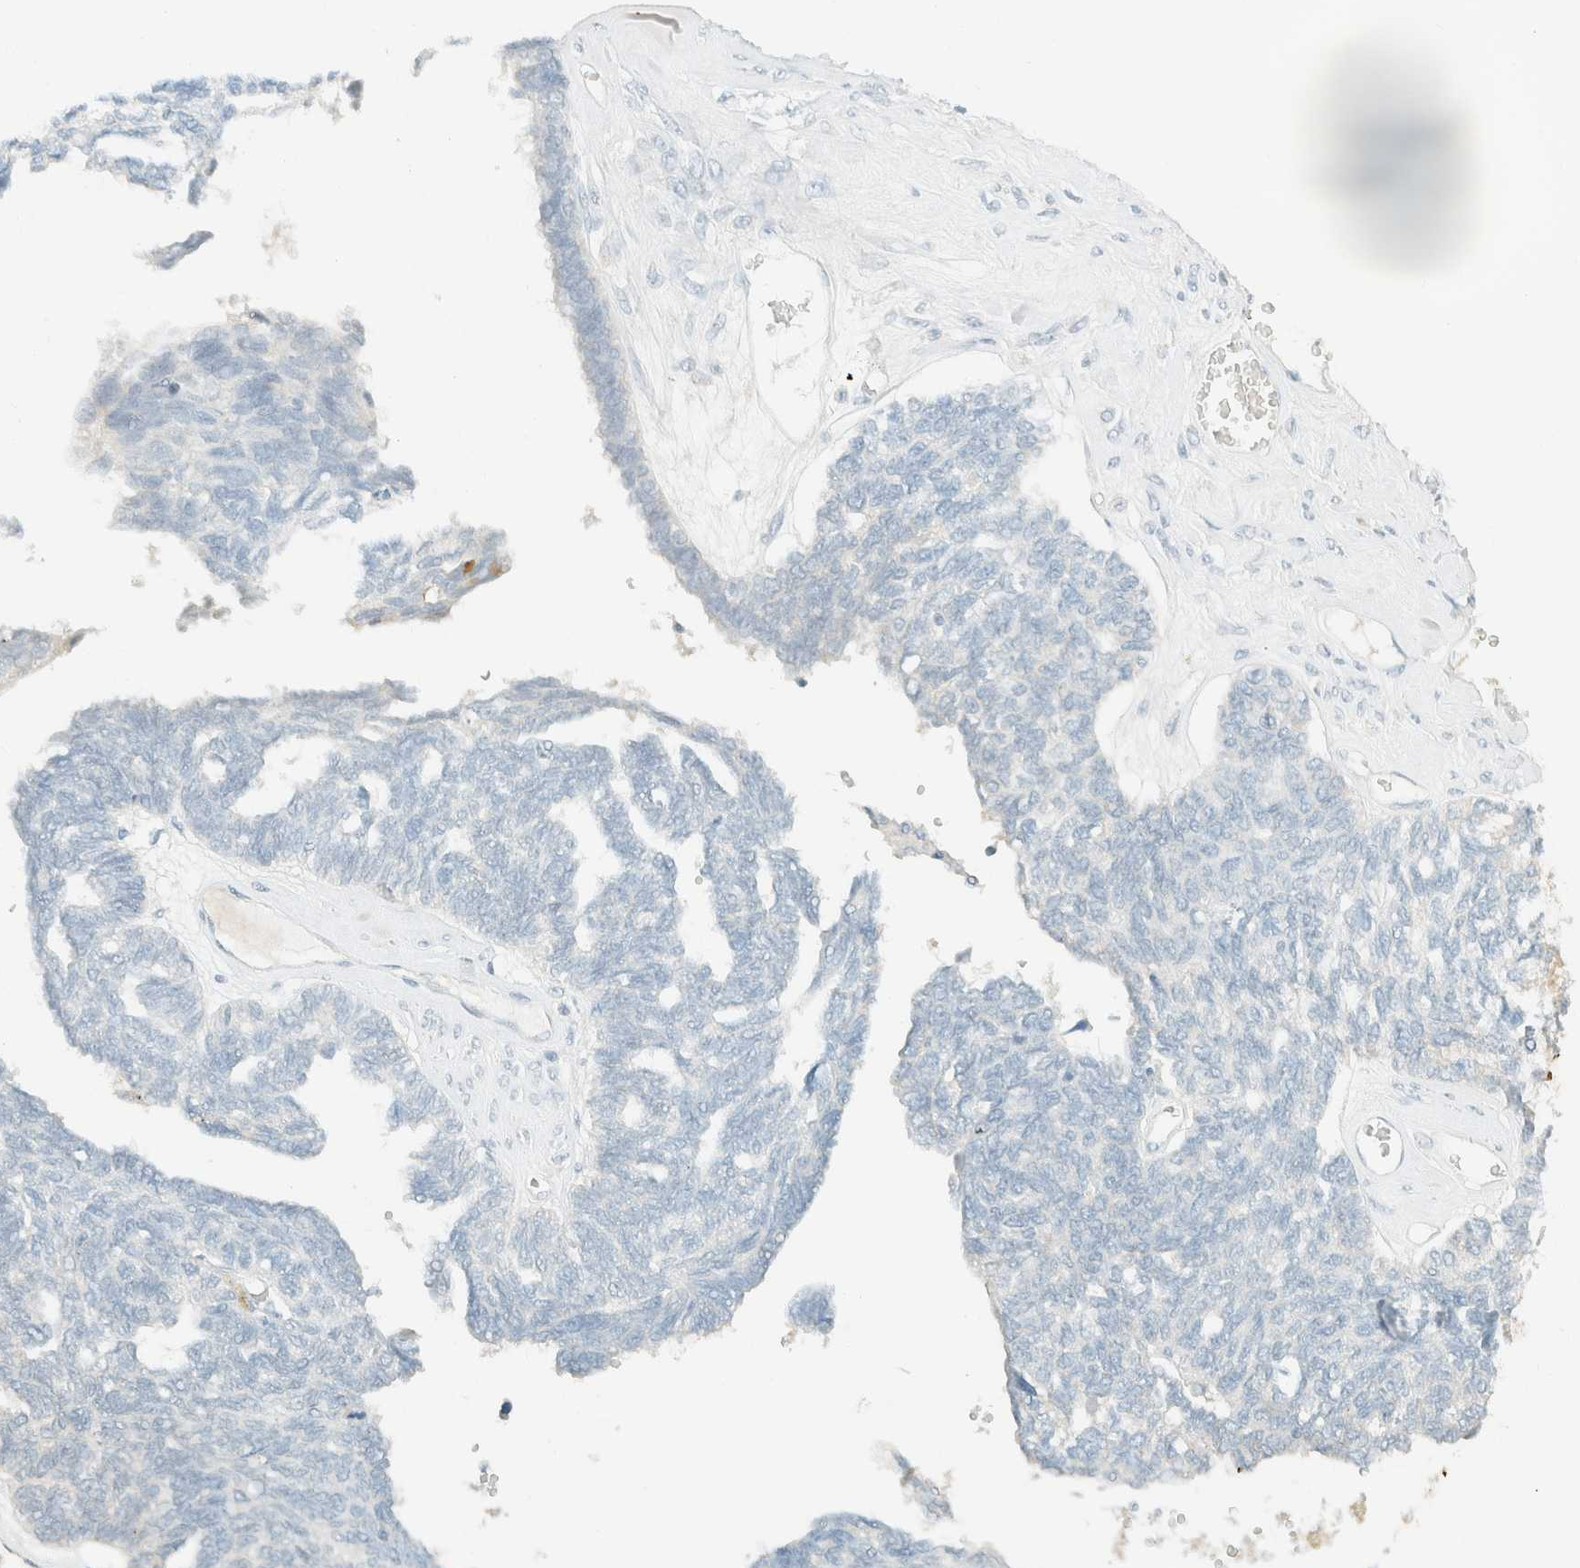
{"staining": {"intensity": "negative", "quantity": "none", "location": "none"}, "tissue": "ovarian cancer", "cell_type": "Tumor cells", "image_type": "cancer", "snomed": [{"axis": "morphology", "description": "Cystadenocarcinoma, serous, NOS"}, {"axis": "topography", "description": "Ovary"}], "caption": "Immunohistochemical staining of human serous cystadenocarcinoma (ovarian) reveals no significant staining in tumor cells.", "gene": "GPA33", "patient": {"sex": "female", "age": 79}}